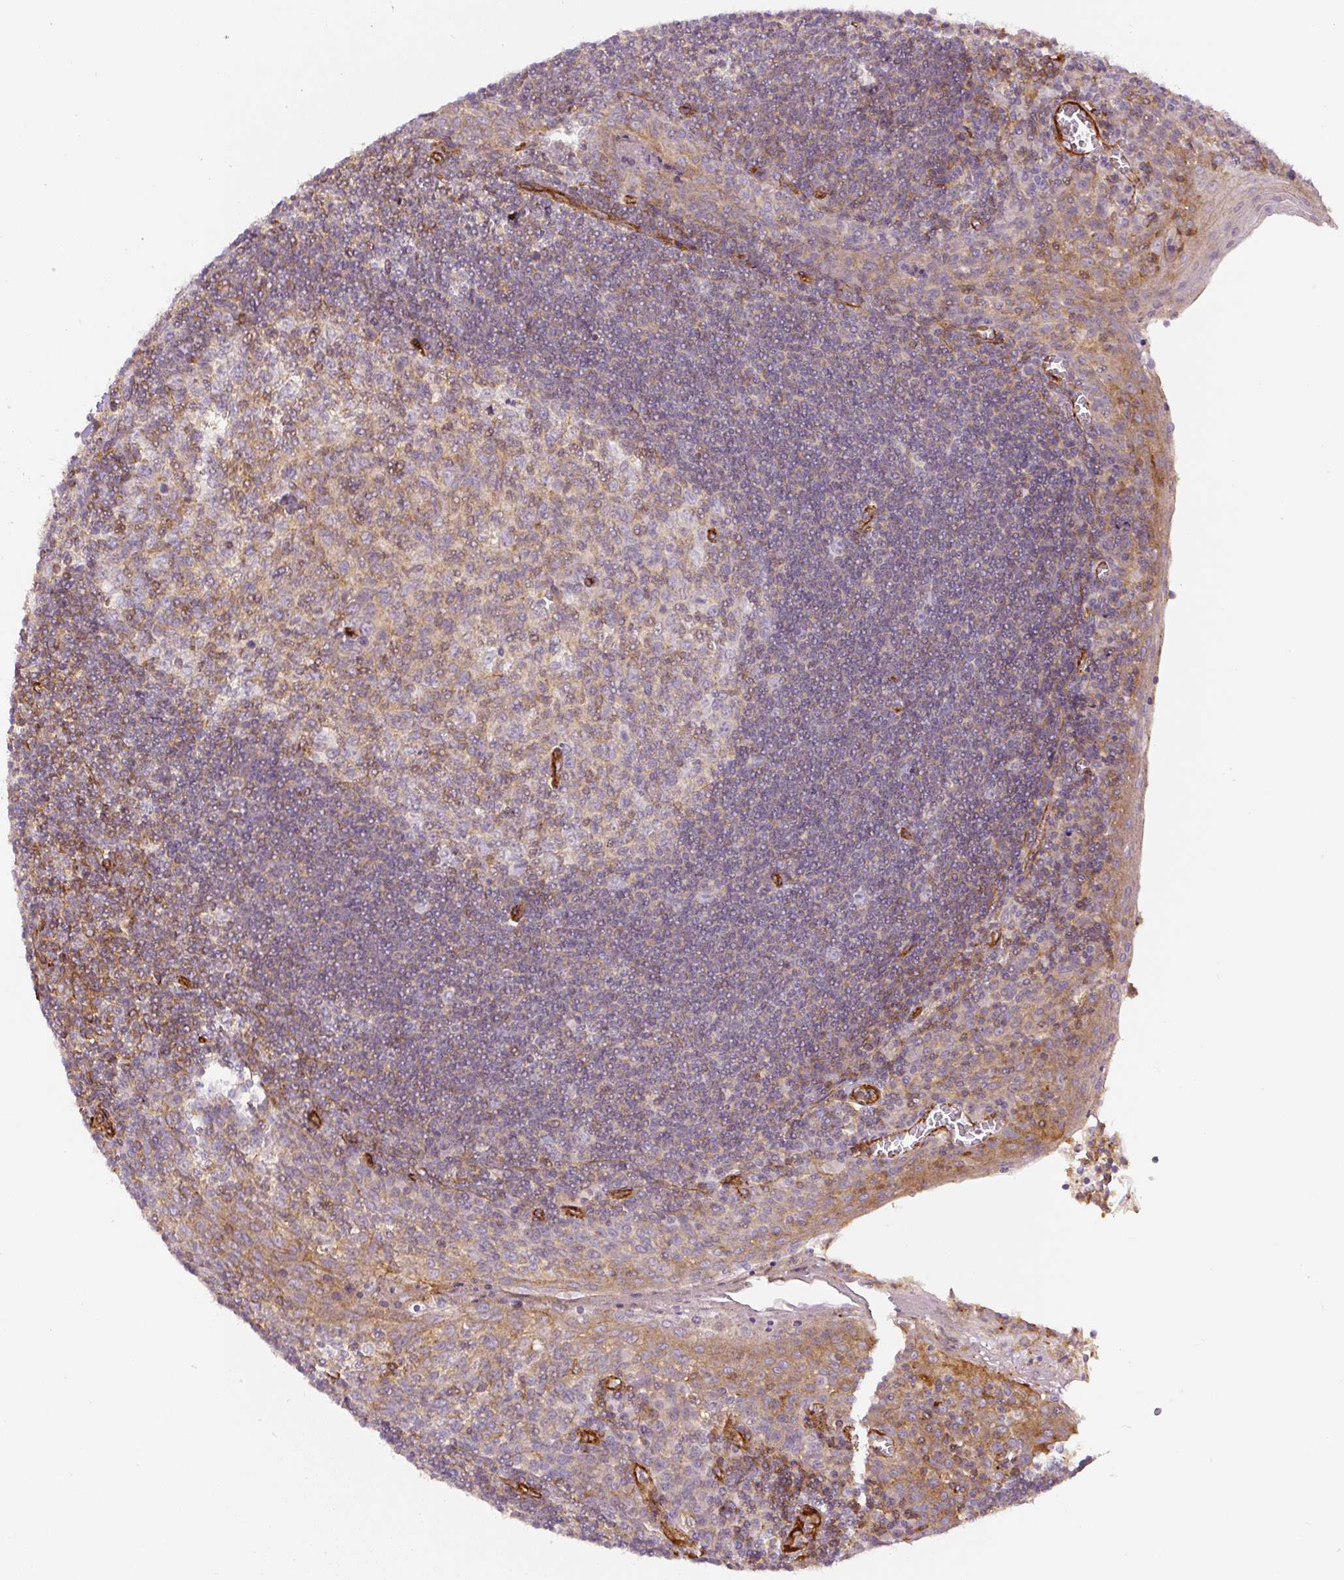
{"staining": {"intensity": "weak", "quantity": "25%-75%", "location": "cytoplasmic/membranous,nuclear"}, "tissue": "tonsil", "cell_type": "Germinal center cells", "image_type": "normal", "snomed": [{"axis": "morphology", "description": "Normal tissue, NOS"}, {"axis": "topography", "description": "Tonsil"}], "caption": "Immunohistochemical staining of normal human tonsil reveals weak cytoplasmic/membranous,nuclear protein positivity in approximately 25%-75% of germinal center cells.", "gene": "MYL12A", "patient": {"sex": "male", "age": 27}}